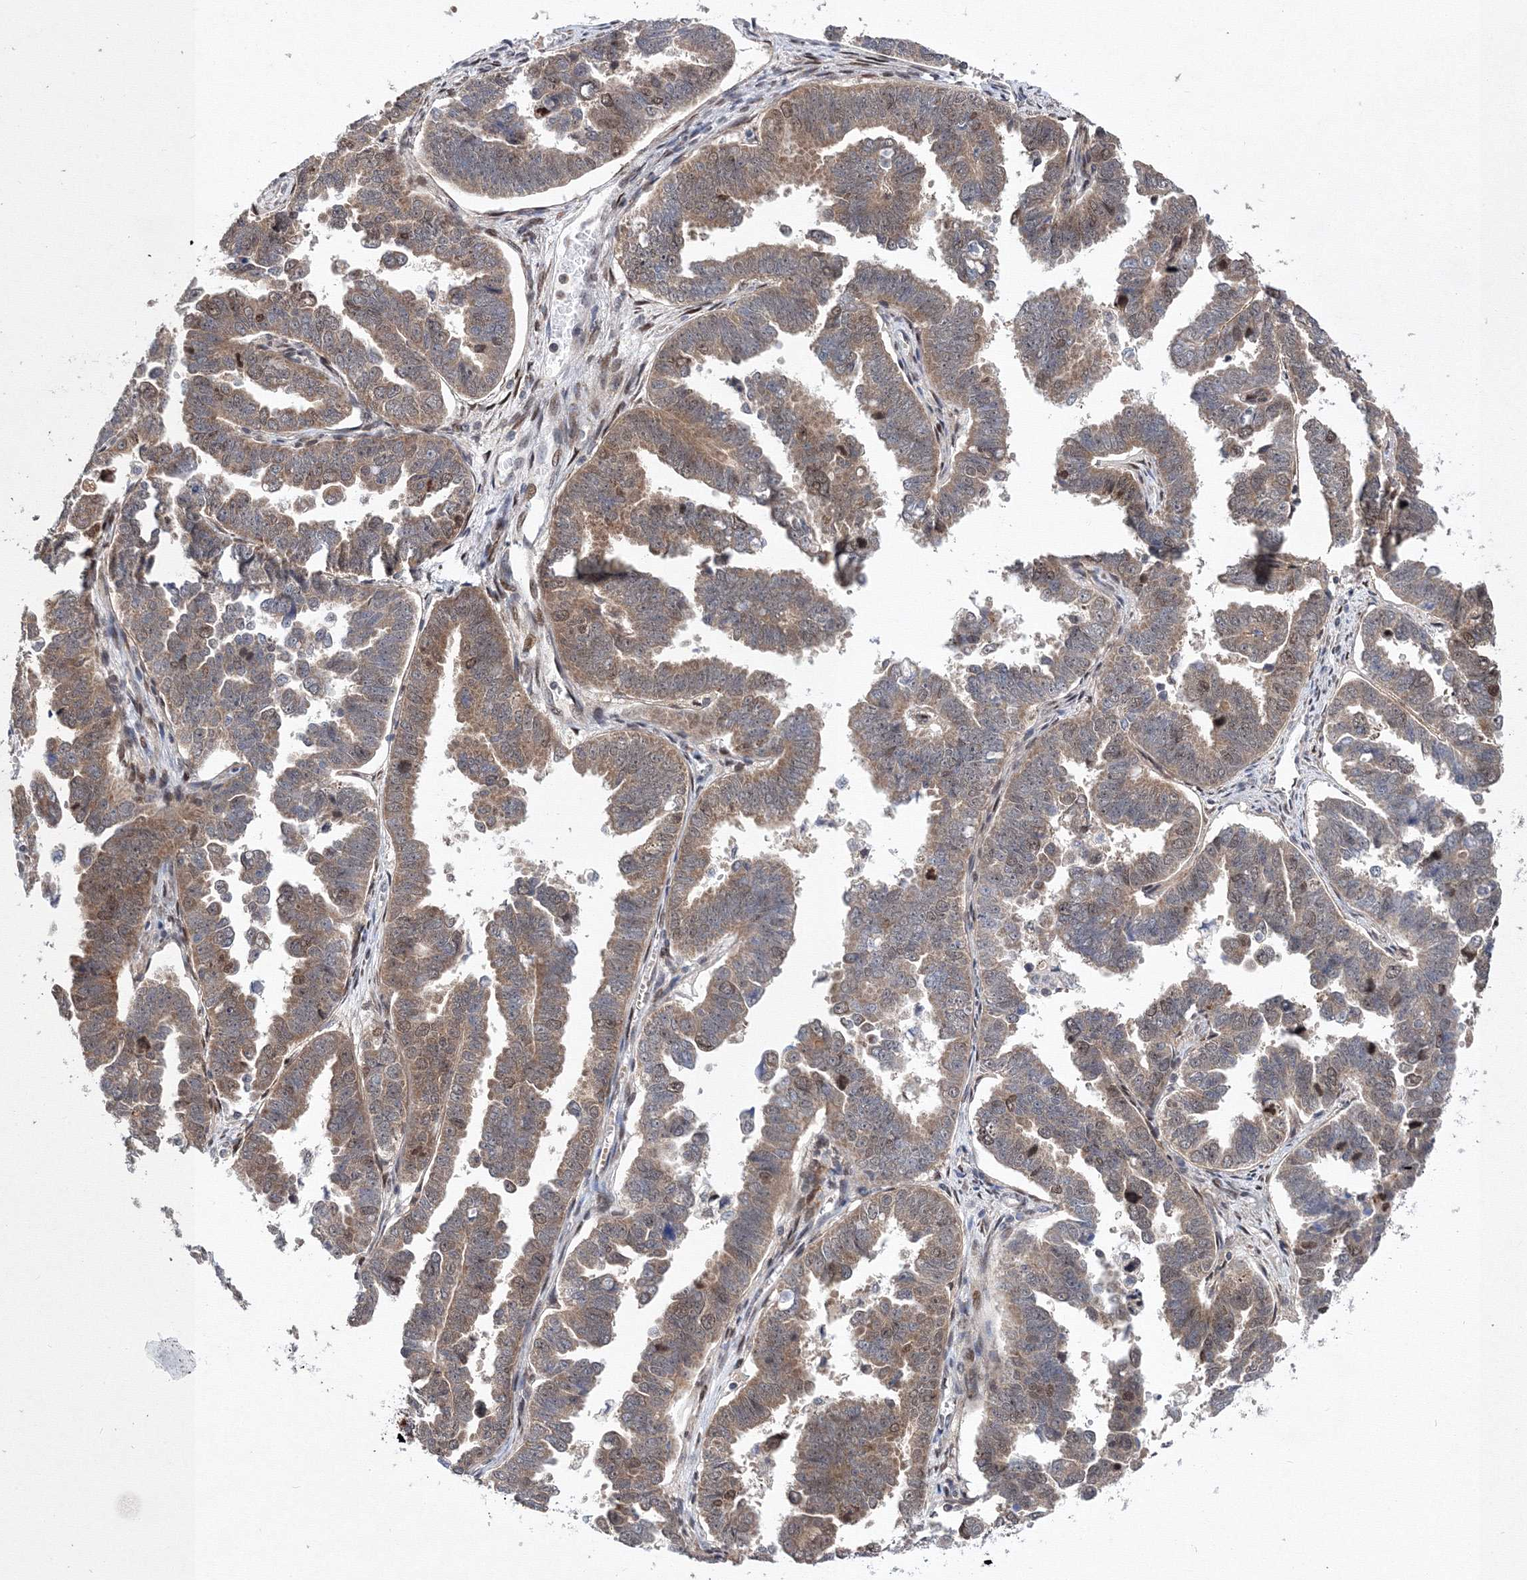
{"staining": {"intensity": "moderate", "quantity": ">75%", "location": "cytoplasmic/membranous,nuclear"}, "tissue": "endometrial cancer", "cell_type": "Tumor cells", "image_type": "cancer", "snomed": [{"axis": "morphology", "description": "Adenocarcinoma, NOS"}, {"axis": "topography", "description": "Endometrium"}], "caption": "Adenocarcinoma (endometrial) stained for a protein reveals moderate cytoplasmic/membranous and nuclear positivity in tumor cells.", "gene": "GPN1", "patient": {"sex": "female", "age": 75}}